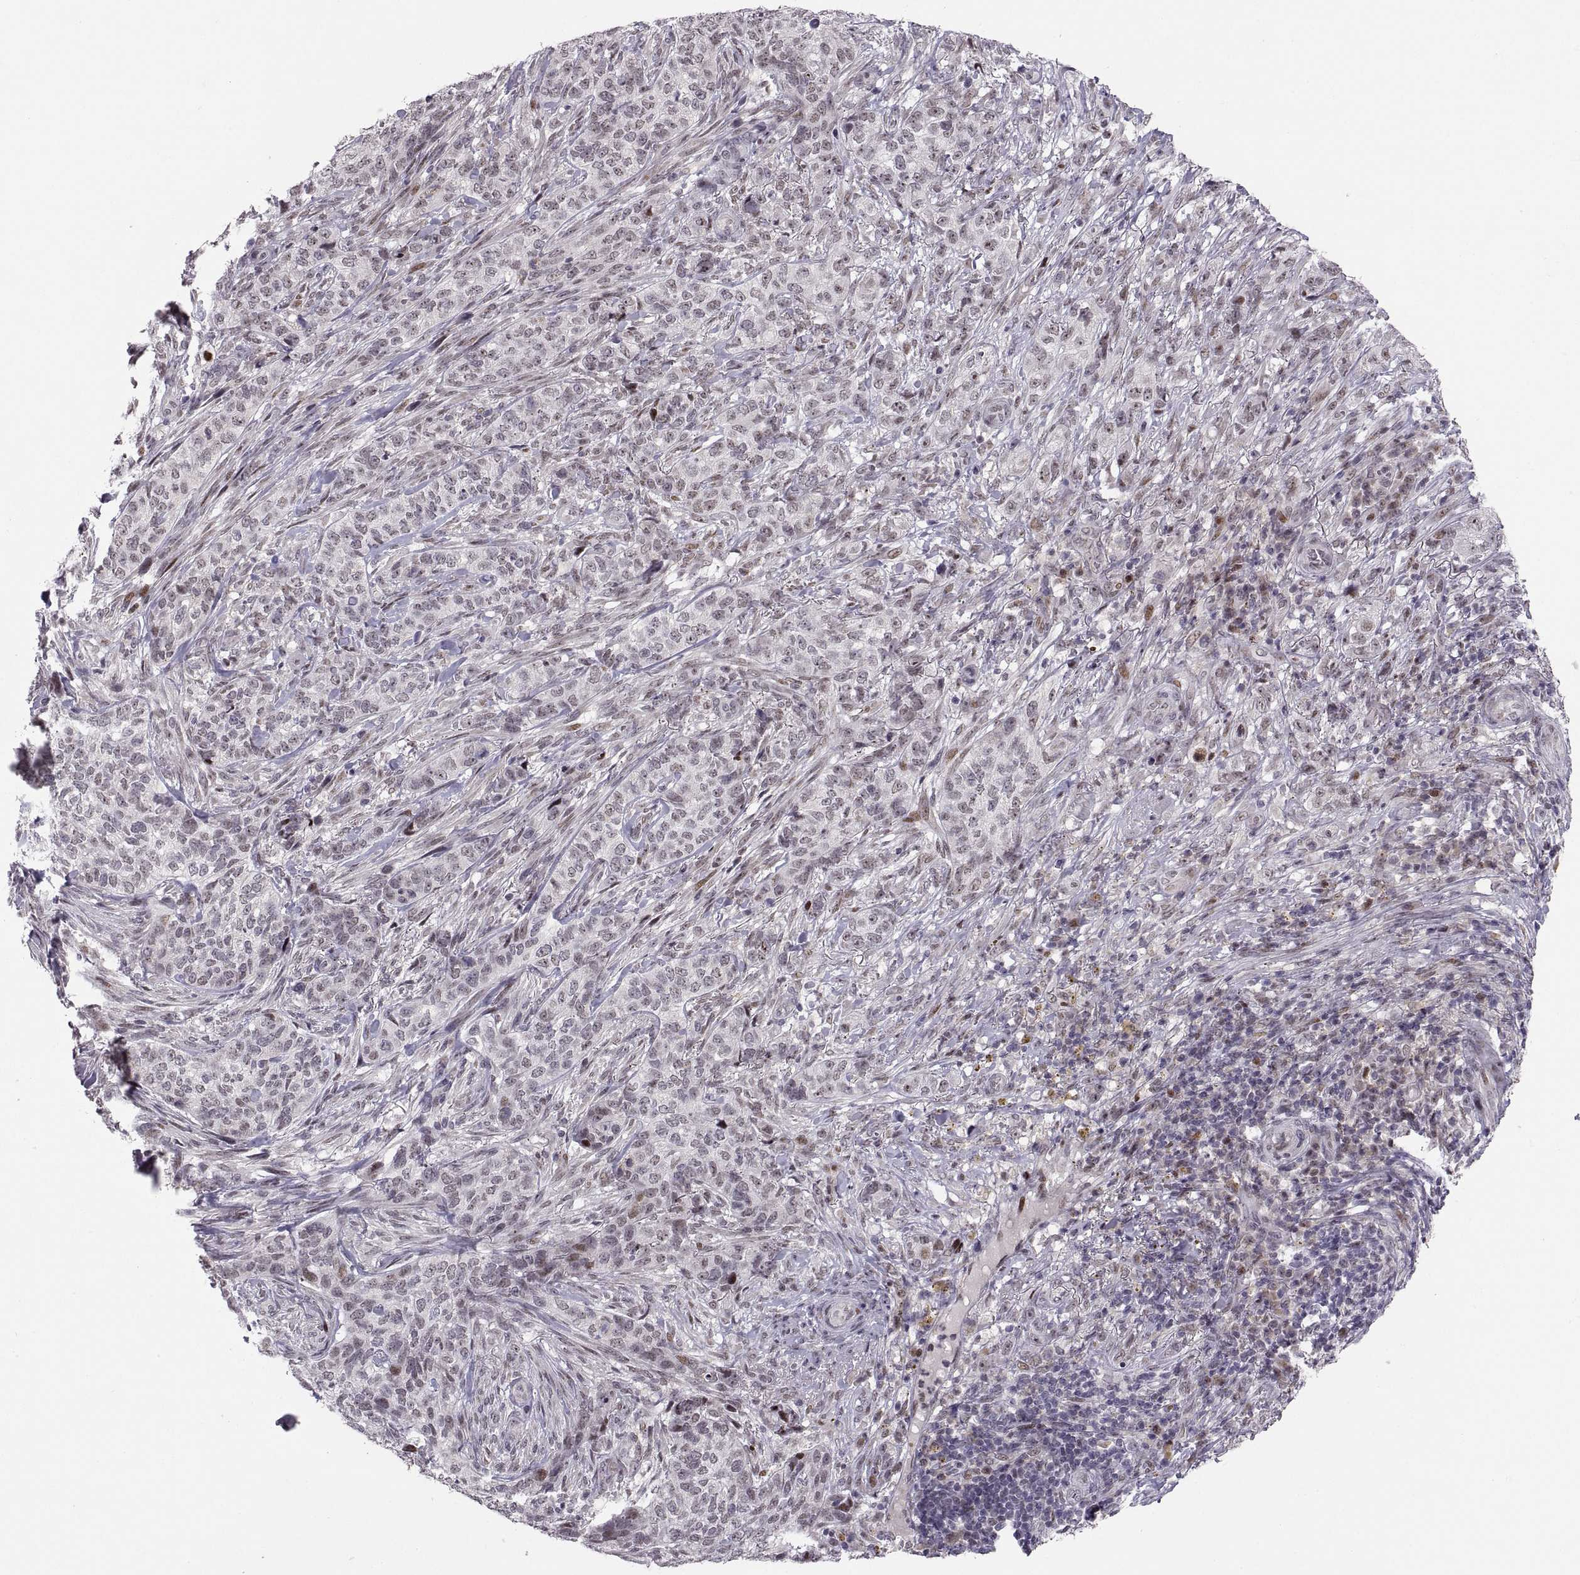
{"staining": {"intensity": "strong", "quantity": "<25%", "location": "nuclear"}, "tissue": "skin cancer", "cell_type": "Tumor cells", "image_type": "cancer", "snomed": [{"axis": "morphology", "description": "Basal cell carcinoma"}, {"axis": "topography", "description": "Skin"}], "caption": "DAB immunohistochemical staining of human basal cell carcinoma (skin) reveals strong nuclear protein expression in about <25% of tumor cells.", "gene": "SNAI1", "patient": {"sex": "female", "age": 69}}